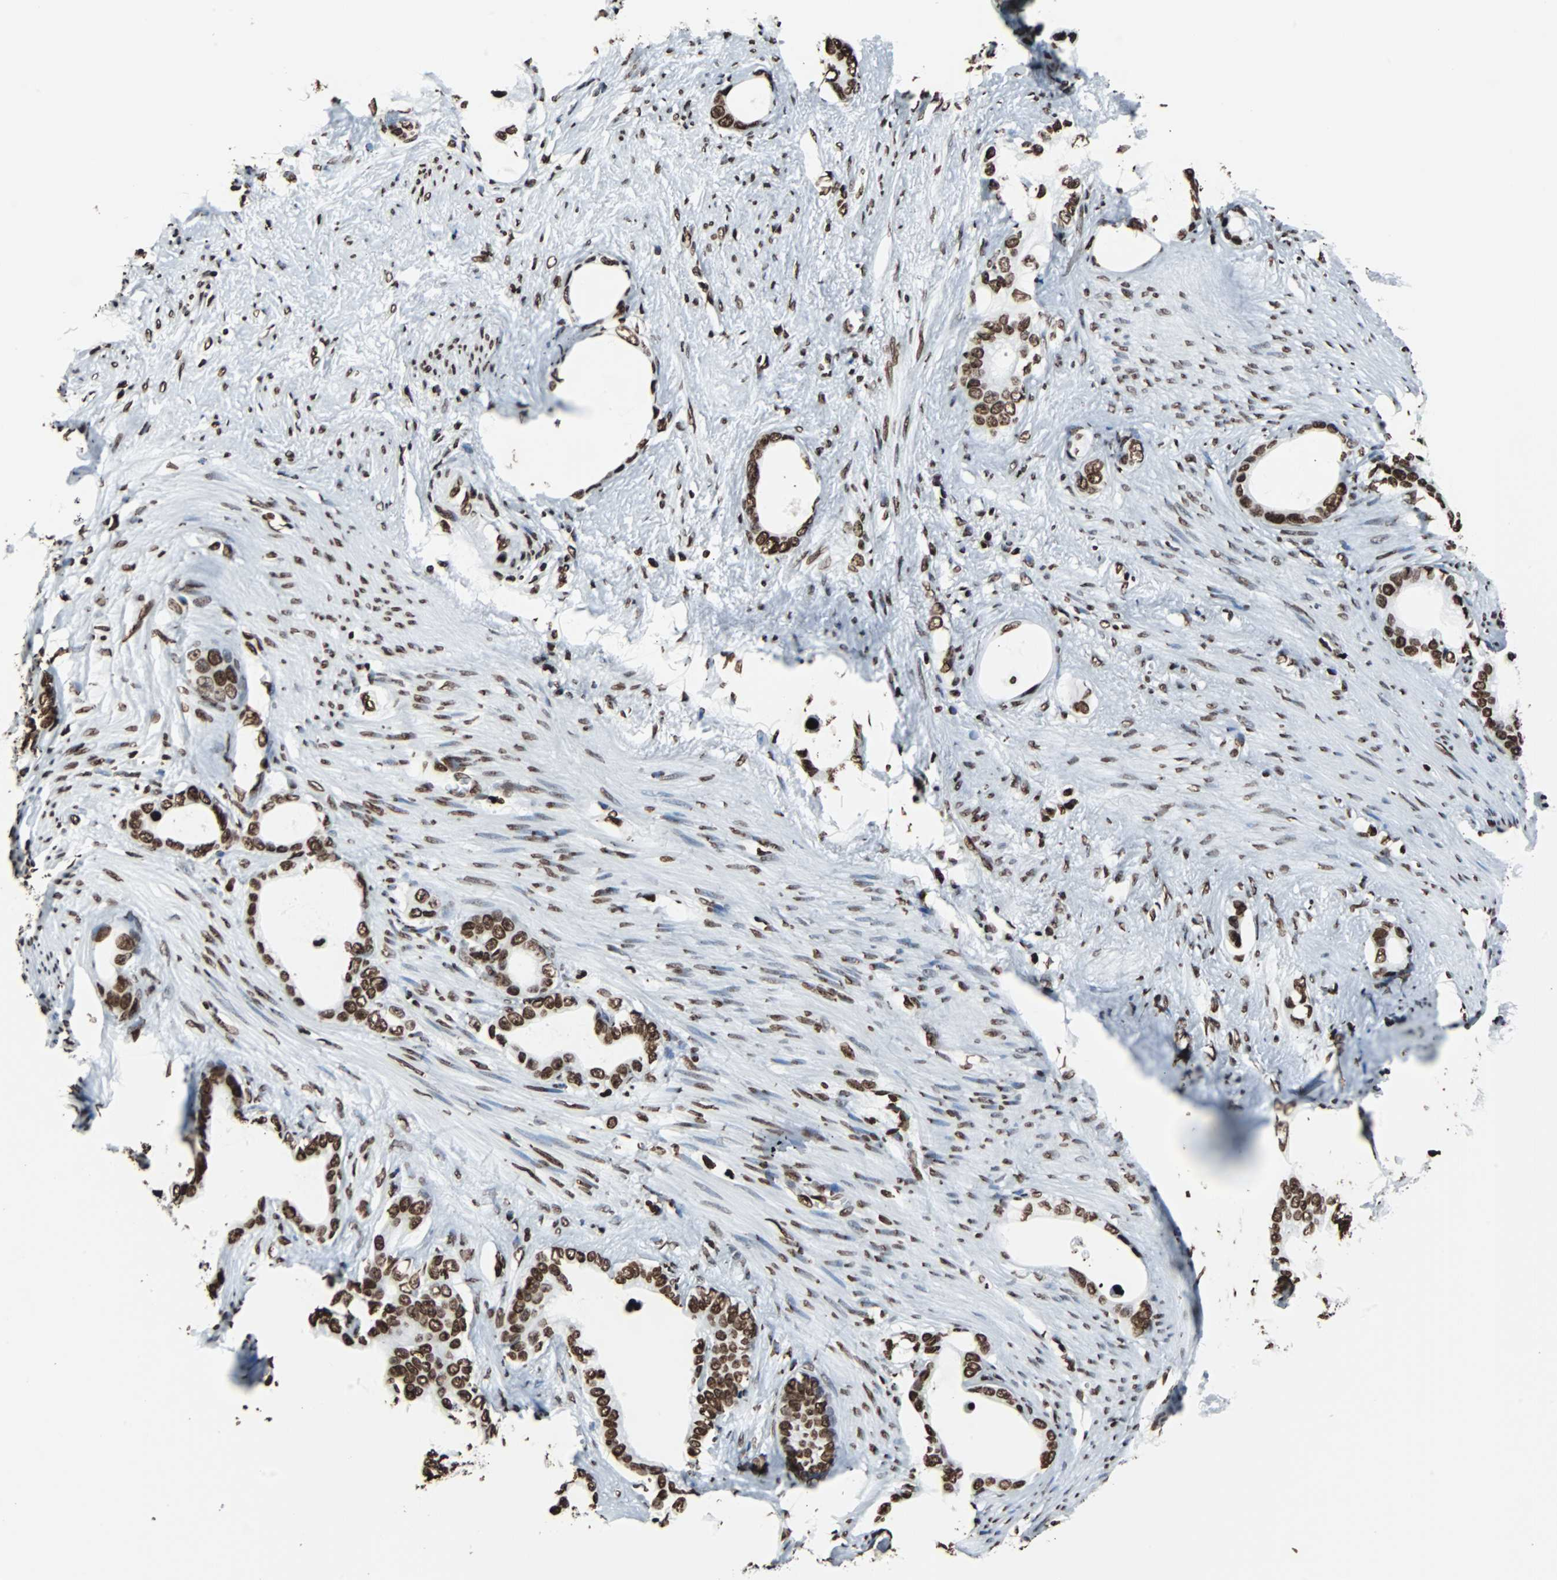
{"staining": {"intensity": "strong", "quantity": ">75%", "location": "nuclear"}, "tissue": "stomach cancer", "cell_type": "Tumor cells", "image_type": "cancer", "snomed": [{"axis": "morphology", "description": "Adenocarcinoma, NOS"}, {"axis": "topography", "description": "Stomach"}], "caption": "Immunohistochemistry (IHC) of adenocarcinoma (stomach) shows high levels of strong nuclear expression in approximately >75% of tumor cells. (IHC, brightfield microscopy, high magnification).", "gene": "H2BC18", "patient": {"sex": "female", "age": 75}}